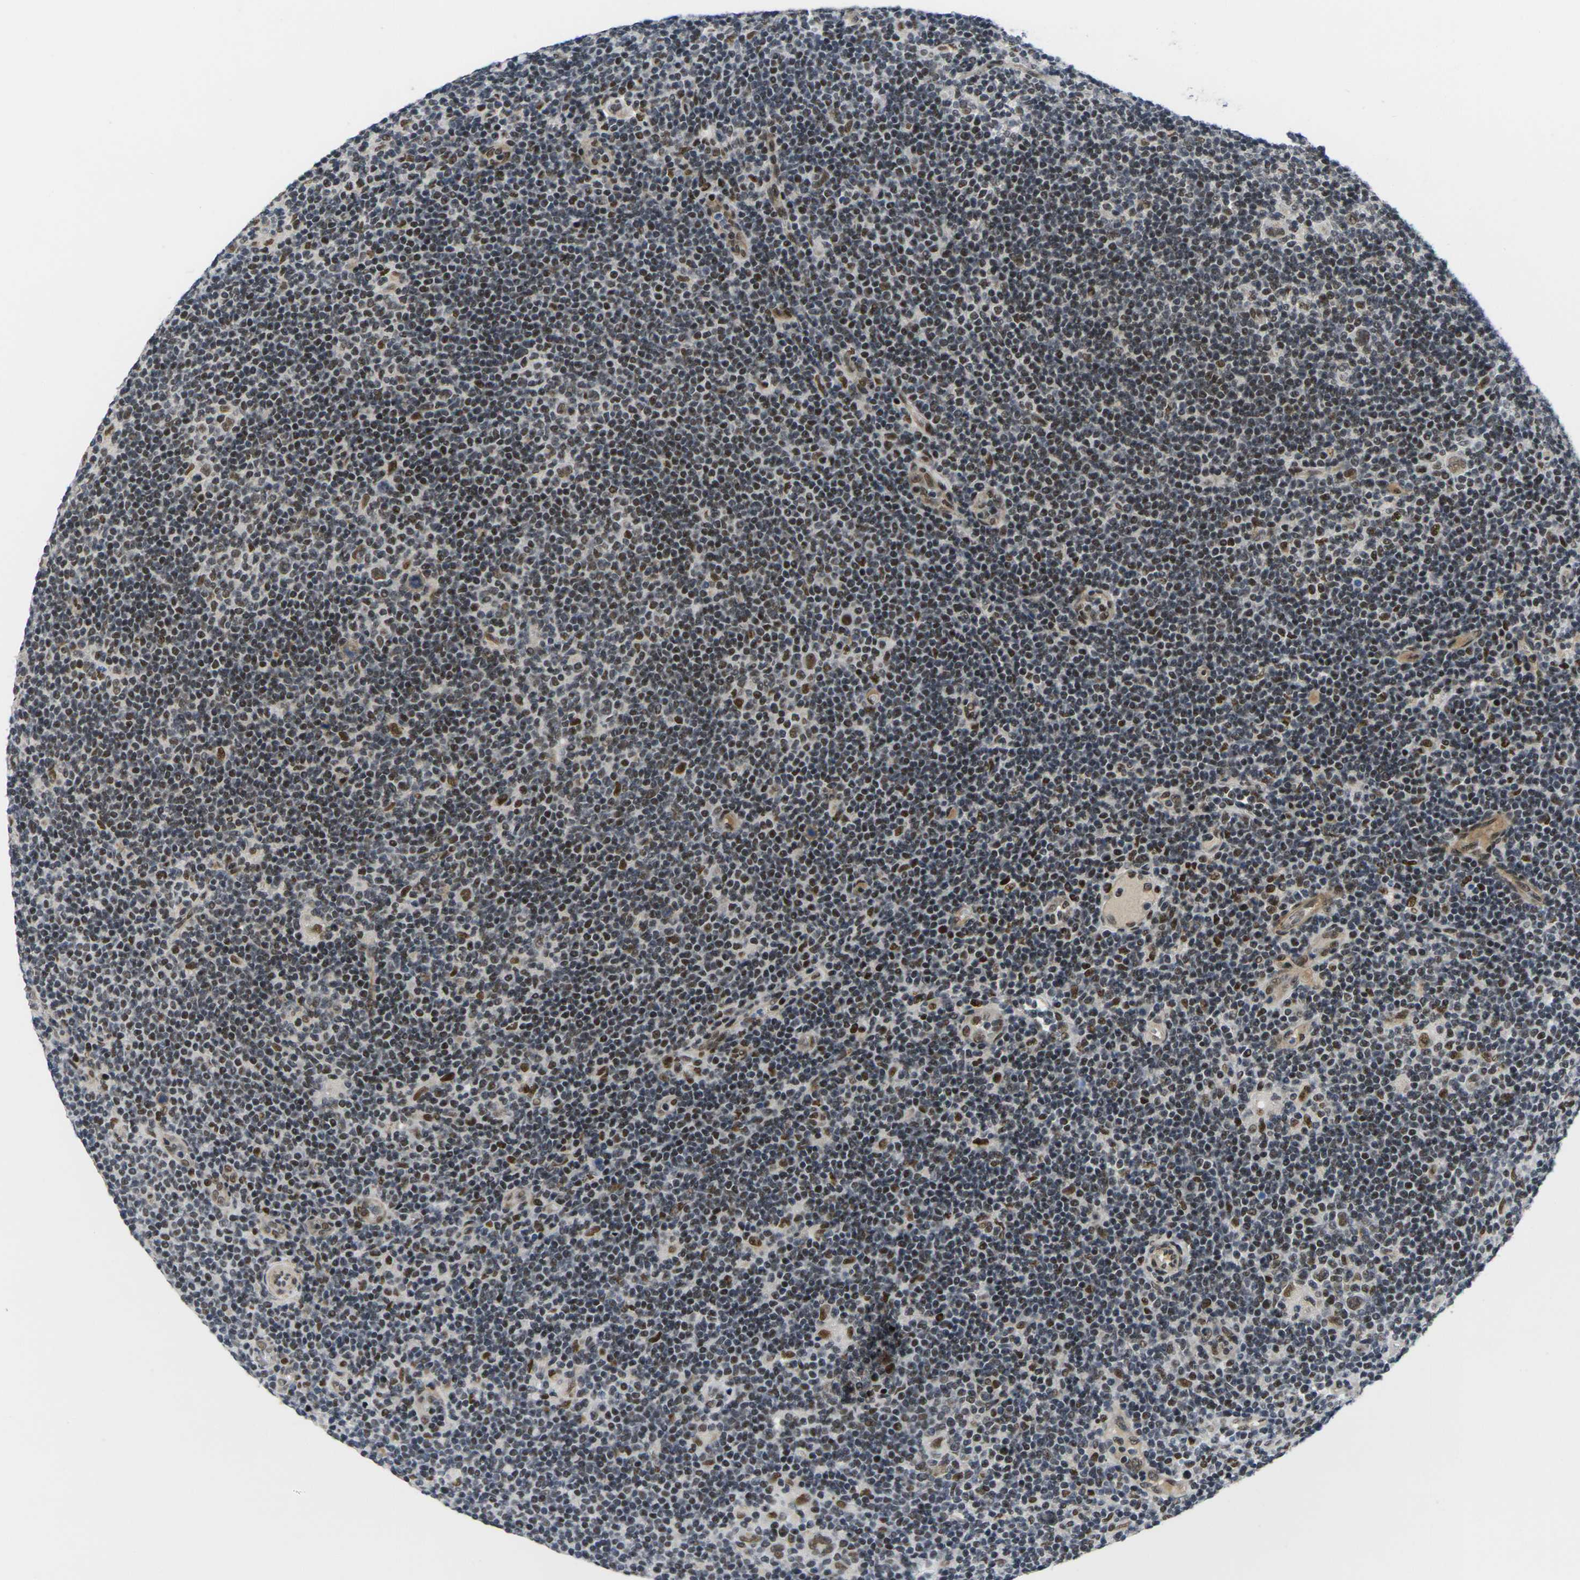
{"staining": {"intensity": "moderate", "quantity": ">75%", "location": "nuclear"}, "tissue": "lymphoma", "cell_type": "Tumor cells", "image_type": "cancer", "snomed": [{"axis": "morphology", "description": "Hodgkin's disease, NOS"}, {"axis": "topography", "description": "Lymph node"}], "caption": "Immunohistochemical staining of lymphoma demonstrates moderate nuclear protein positivity in about >75% of tumor cells. (brown staining indicates protein expression, while blue staining denotes nuclei).", "gene": "RBM7", "patient": {"sex": "female", "age": 57}}